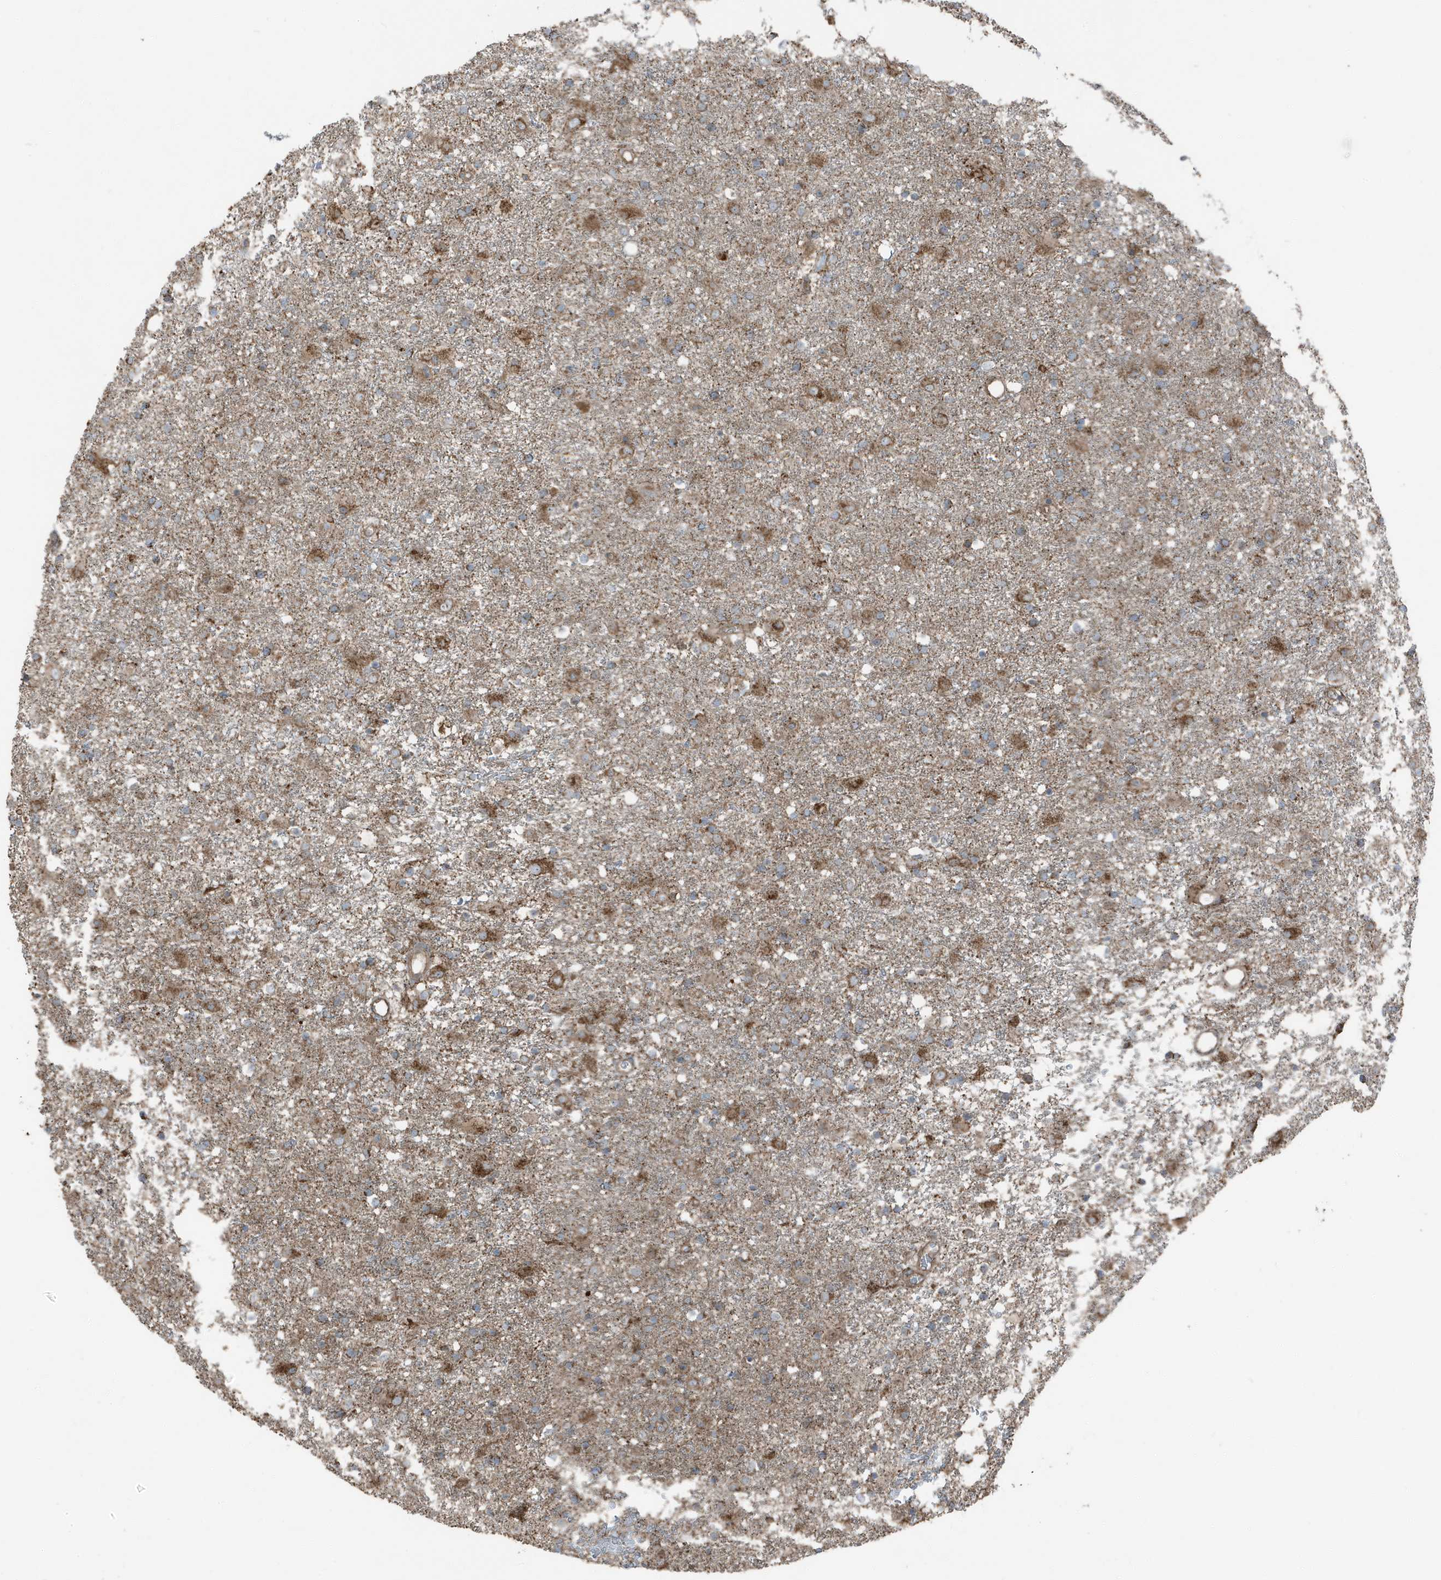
{"staining": {"intensity": "moderate", "quantity": ">75%", "location": "cytoplasmic/membranous"}, "tissue": "glioma", "cell_type": "Tumor cells", "image_type": "cancer", "snomed": [{"axis": "morphology", "description": "Glioma, malignant, Low grade"}, {"axis": "topography", "description": "Brain"}], "caption": "Immunohistochemical staining of malignant glioma (low-grade) displays medium levels of moderate cytoplasmic/membranous expression in approximately >75% of tumor cells.", "gene": "AZI2", "patient": {"sex": "male", "age": 65}}